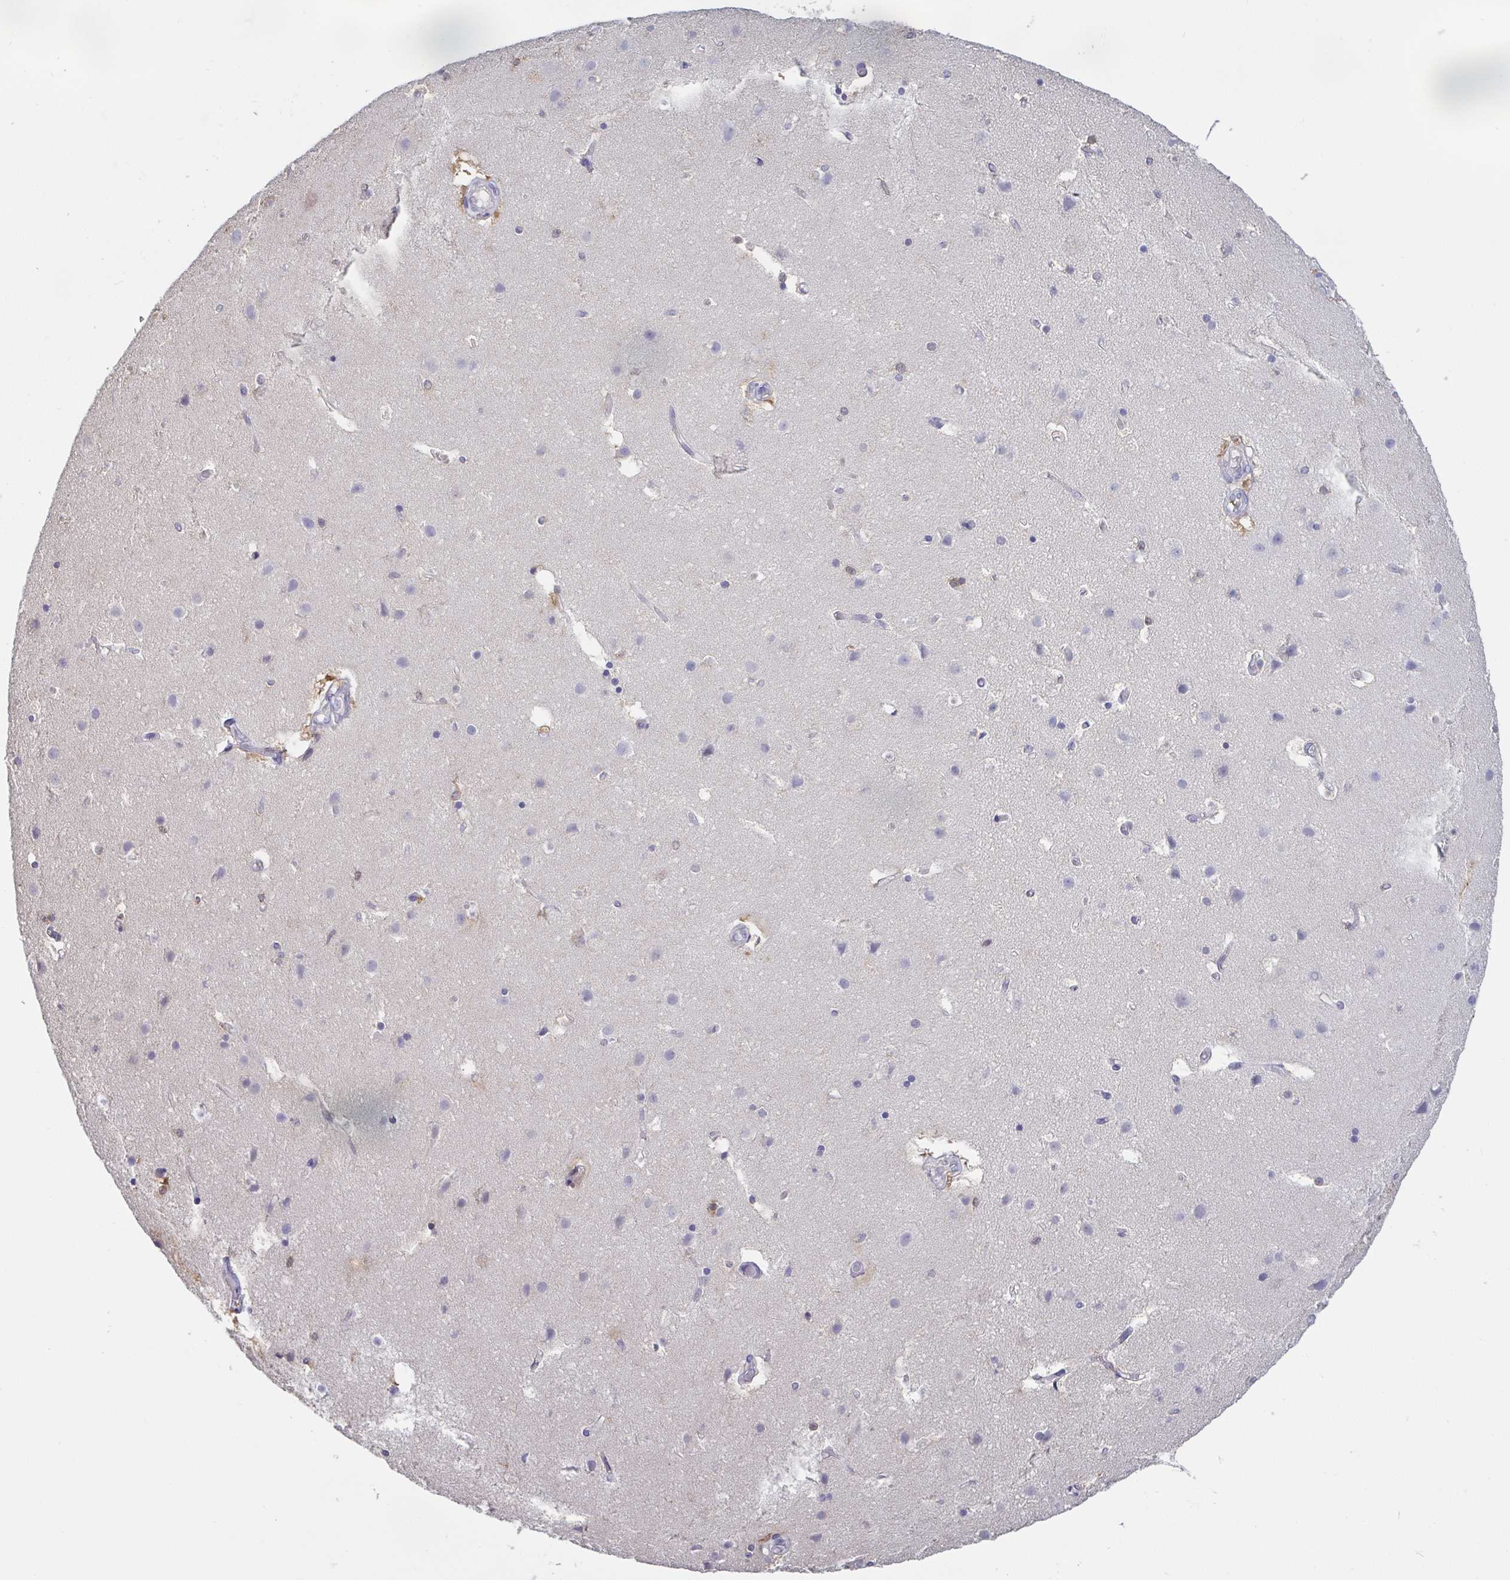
{"staining": {"intensity": "negative", "quantity": "none", "location": "none"}, "tissue": "cerebral cortex", "cell_type": "Endothelial cells", "image_type": "normal", "snomed": [{"axis": "morphology", "description": "Normal tissue, NOS"}, {"axis": "topography", "description": "Cerebral cortex"}], "caption": "A high-resolution histopathology image shows immunohistochemistry staining of benign cerebral cortex, which demonstrates no significant expression in endothelial cells. (DAB (3,3'-diaminobenzidine) IHC visualized using brightfield microscopy, high magnification).", "gene": "IDH1", "patient": {"sex": "female", "age": 52}}